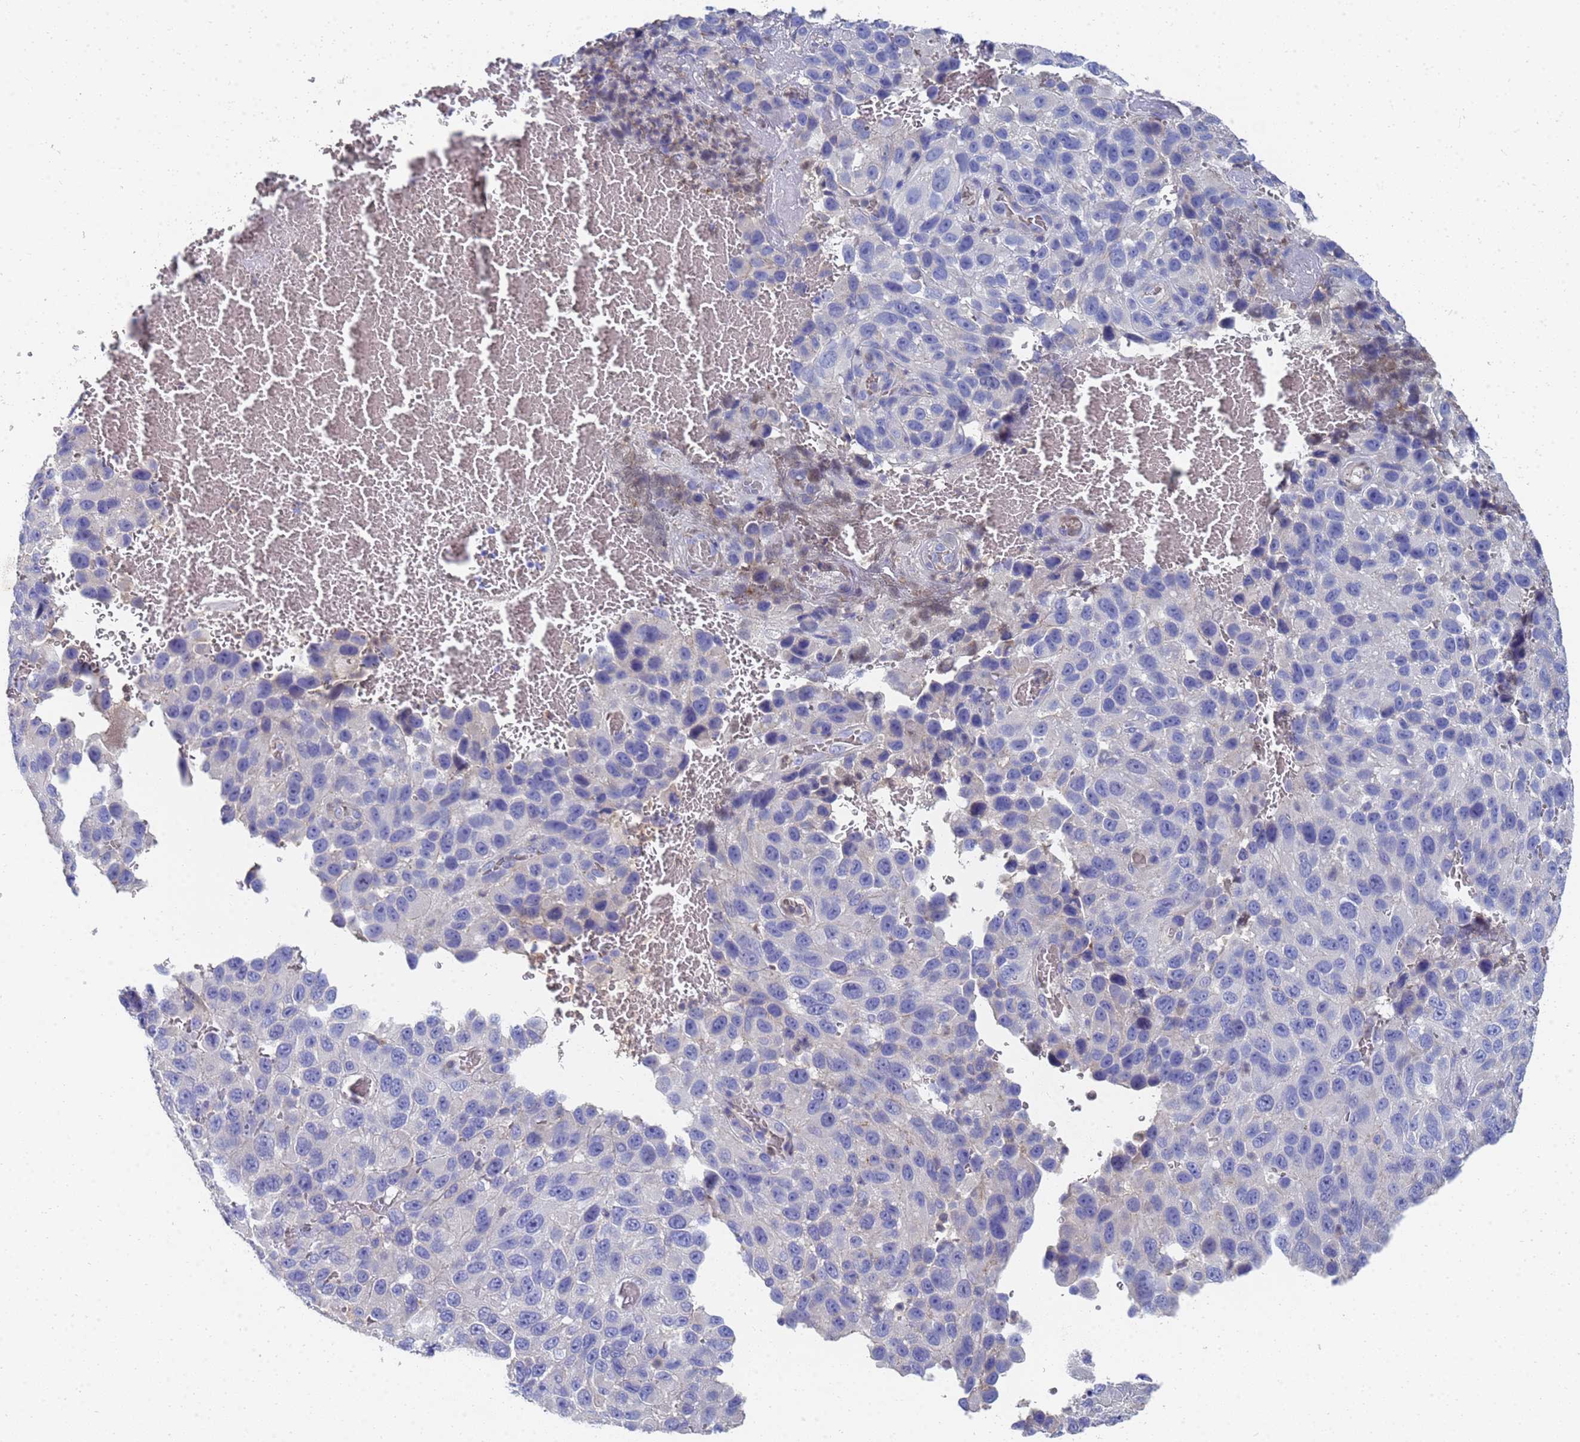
{"staining": {"intensity": "negative", "quantity": "none", "location": "none"}, "tissue": "melanoma", "cell_type": "Tumor cells", "image_type": "cancer", "snomed": [{"axis": "morphology", "description": "Malignant melanoma, NOS"}, {"axis": "topography", "description": "Skin"}], "caption": "Melanoma was stained to show a protein in brown. There is no significant positivity in tumor cells.", "gene": "LBX2", "patient": {"sex": "female", "age": 96}}